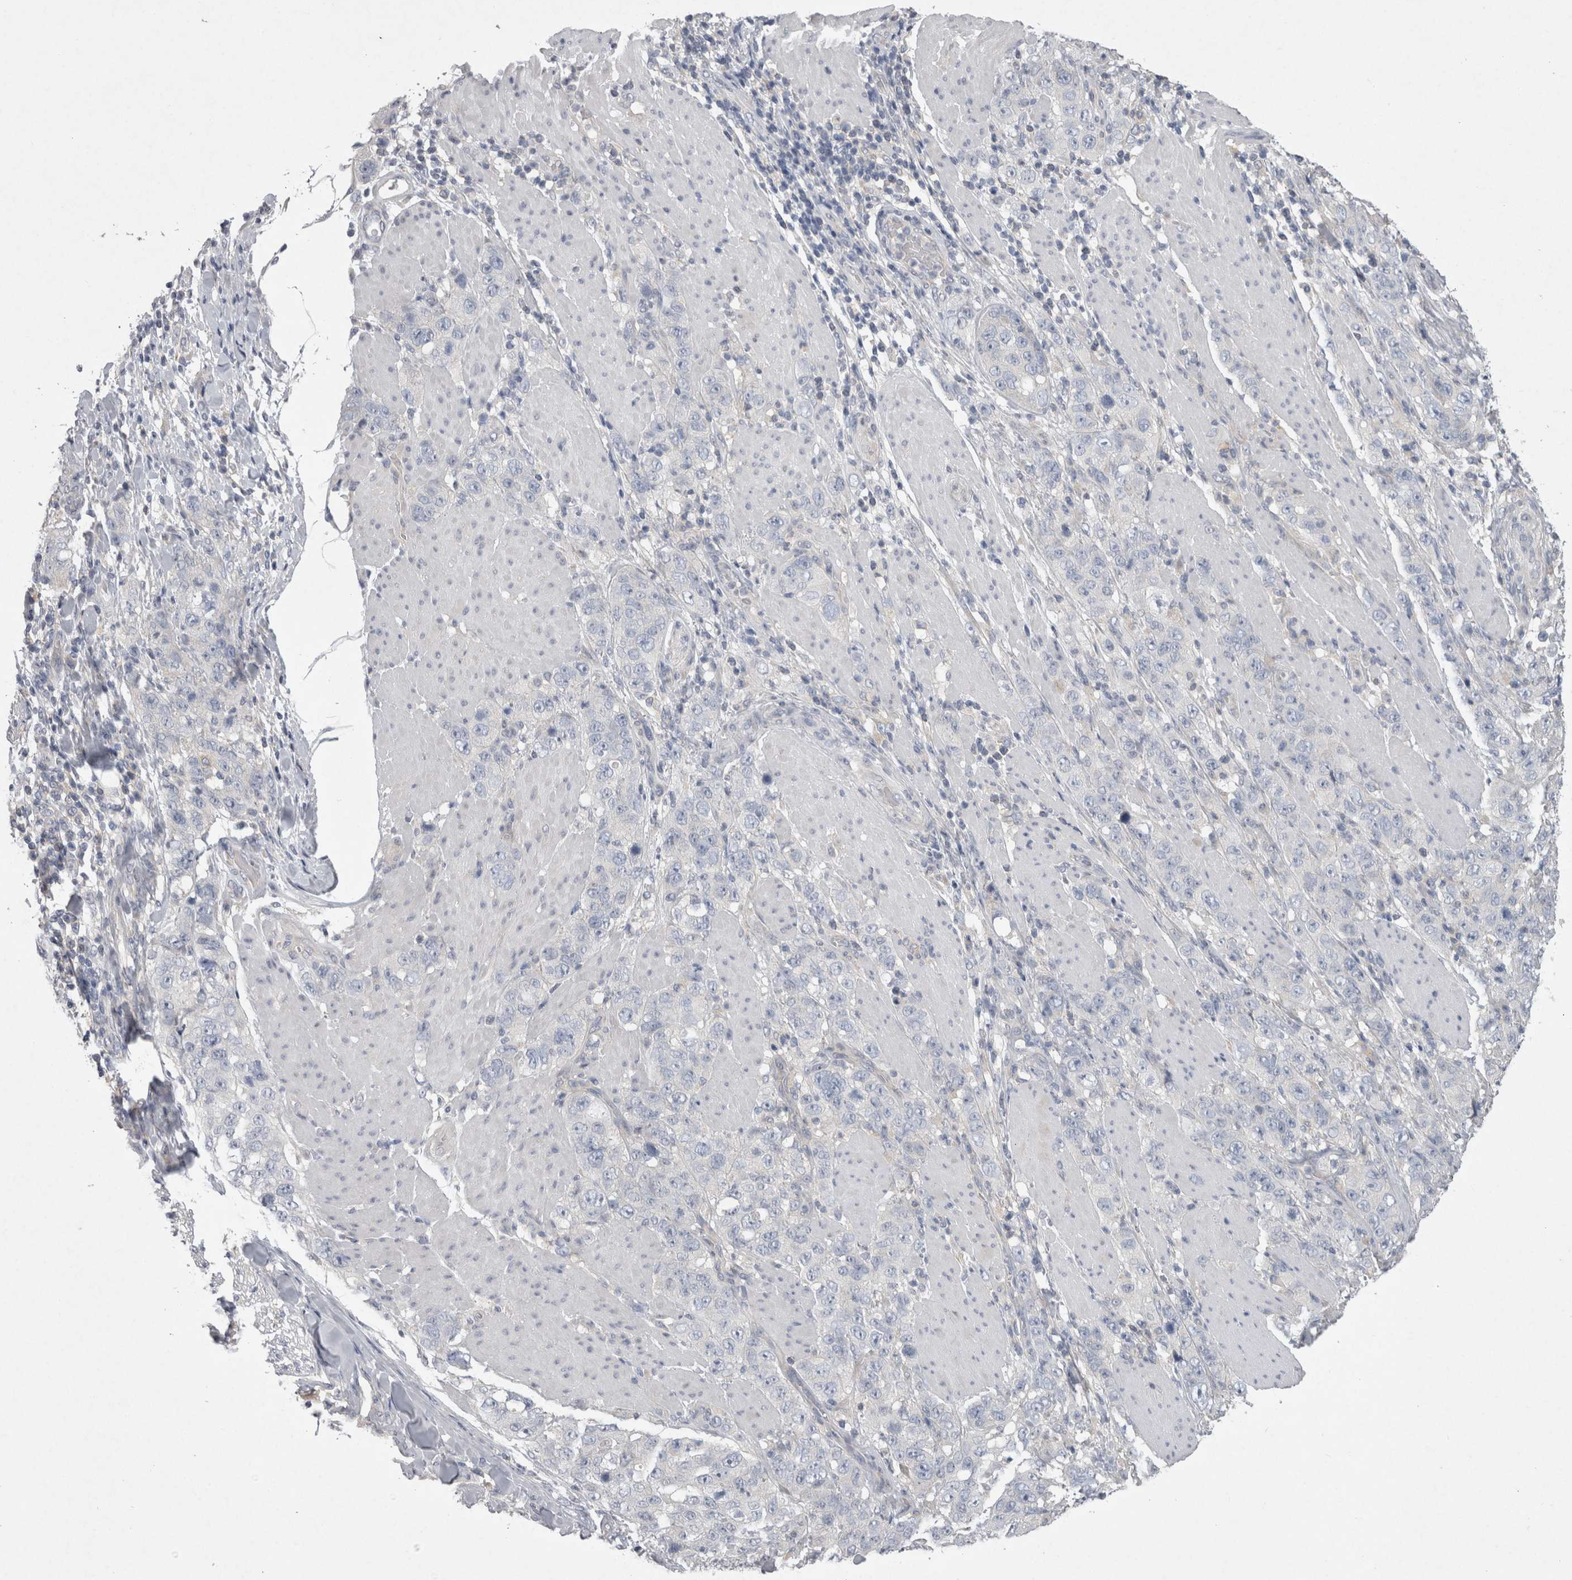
{"staining": {"intensity": "negative", "quantity": "none", "location": "none"}, "tissue": "stomach cancer", "cell_type": "Tumor cells", "image_type": "cancer", "snomed": [{"axis": "morphology", "description": "Adenocarcinoma, NOS"}, {"axis": "topography", "description": "Stomach"}], "caption": "Immunohistochemistry (IHC) of human stomach cancer displays no staining in tumor cells.", "gene": "LRRC40", "patient": {"sex": "male", "age": 48}}